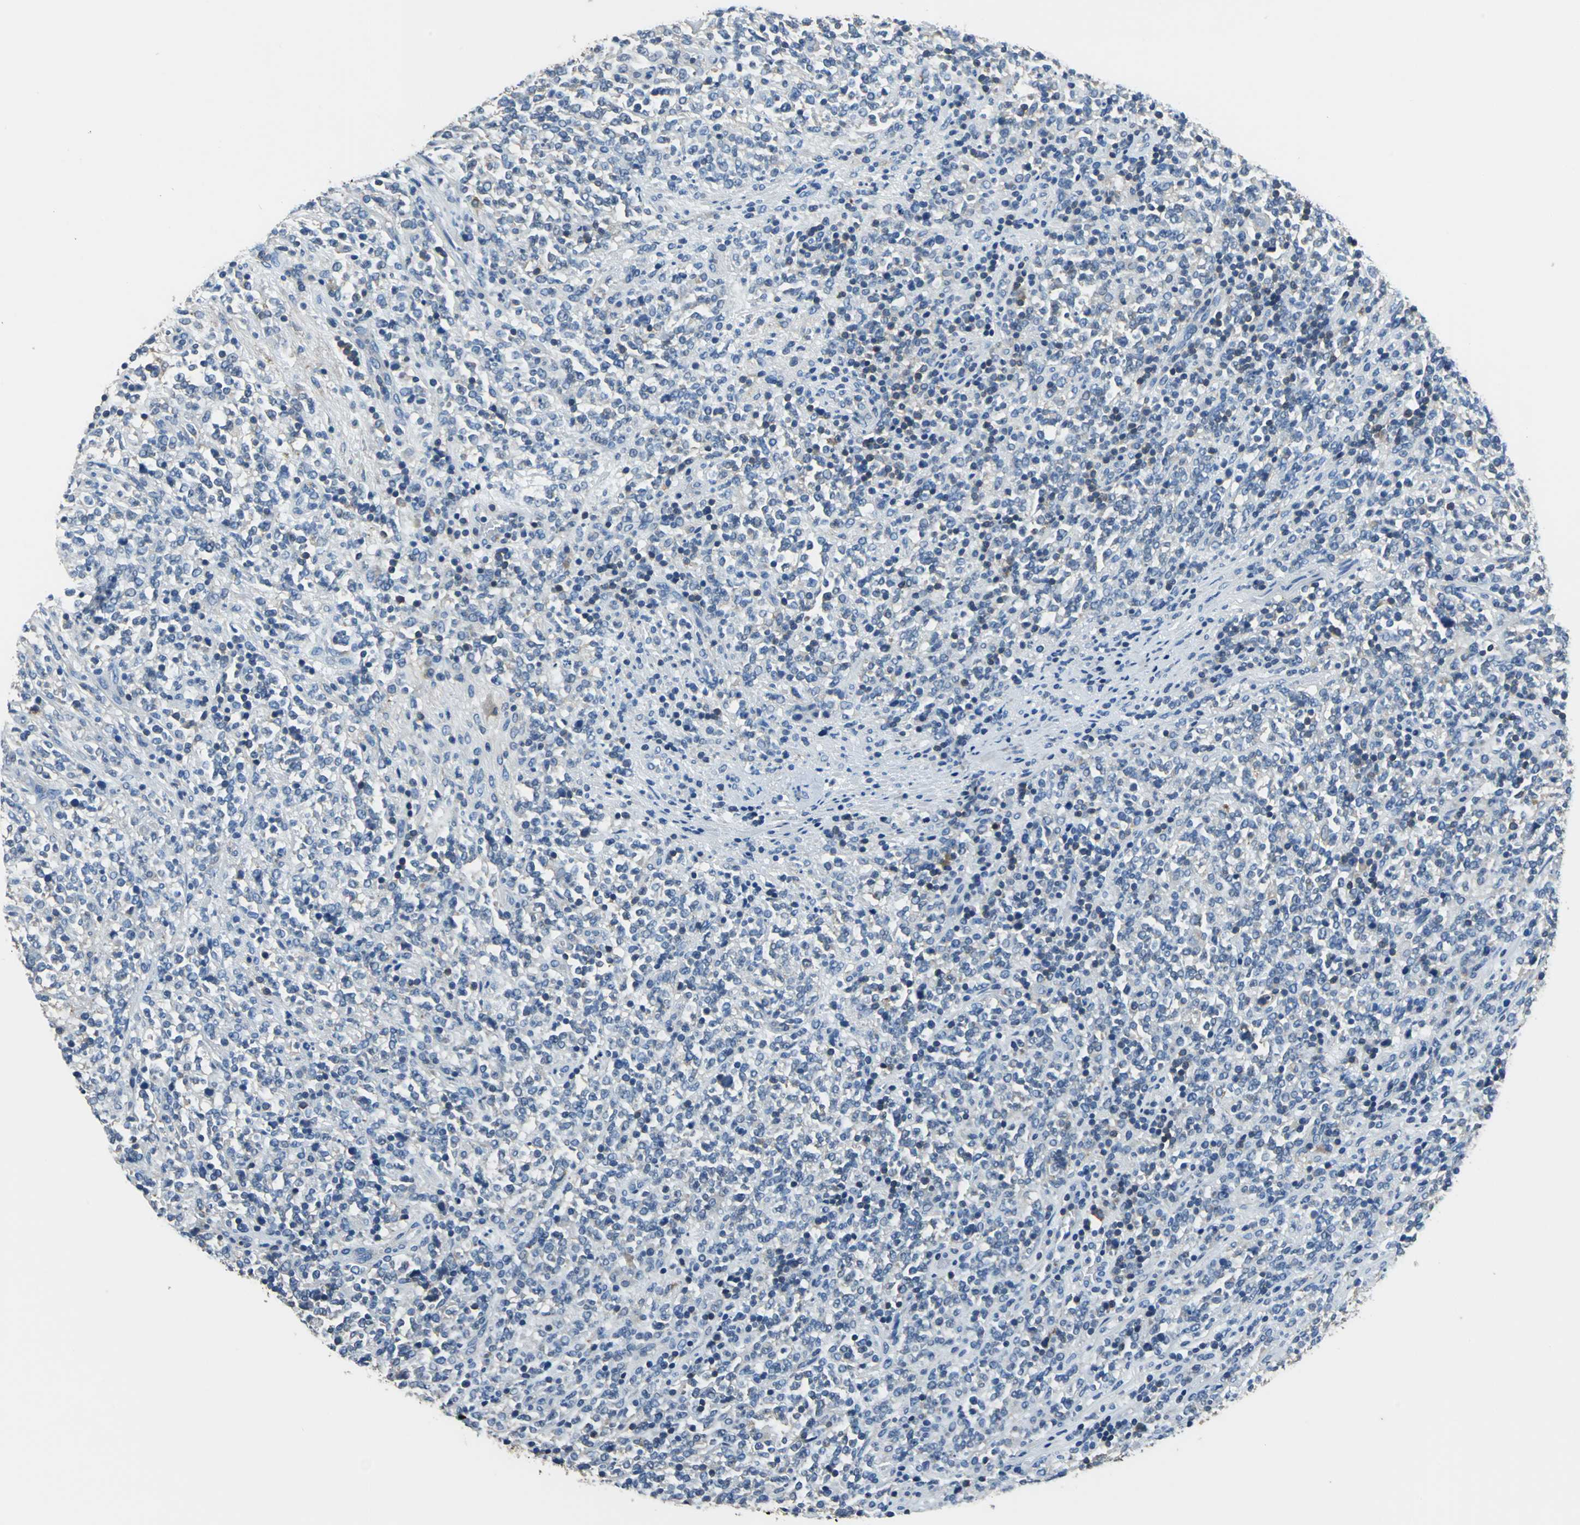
{"staining": {"intensity": "negative", "quantity": "none", "location": "none"}, "tissue": "lymphoma", "cell_type": "Tumor cells", "image_type": "cancer", "snomed": [{"axis": "morphology", "description": "Malignant lymphoma, non-Hodgkin's type, High grade"}, {"axis": "topography", "description": "Soft tissue"}], "caption": "An image of high-grade malignant lymphoma, non-Hodgkin's type stained for a protein reveals no brown staining in tumor cells. Brightfield microscopy of immunohistochemistry stained with DAB (3,3'-diaminobenzidine) (brown) and hematoxylin (blue), captured at high magnification.", "gene": "PRKCA", "patient": {"sex": "male", "age": 18}}